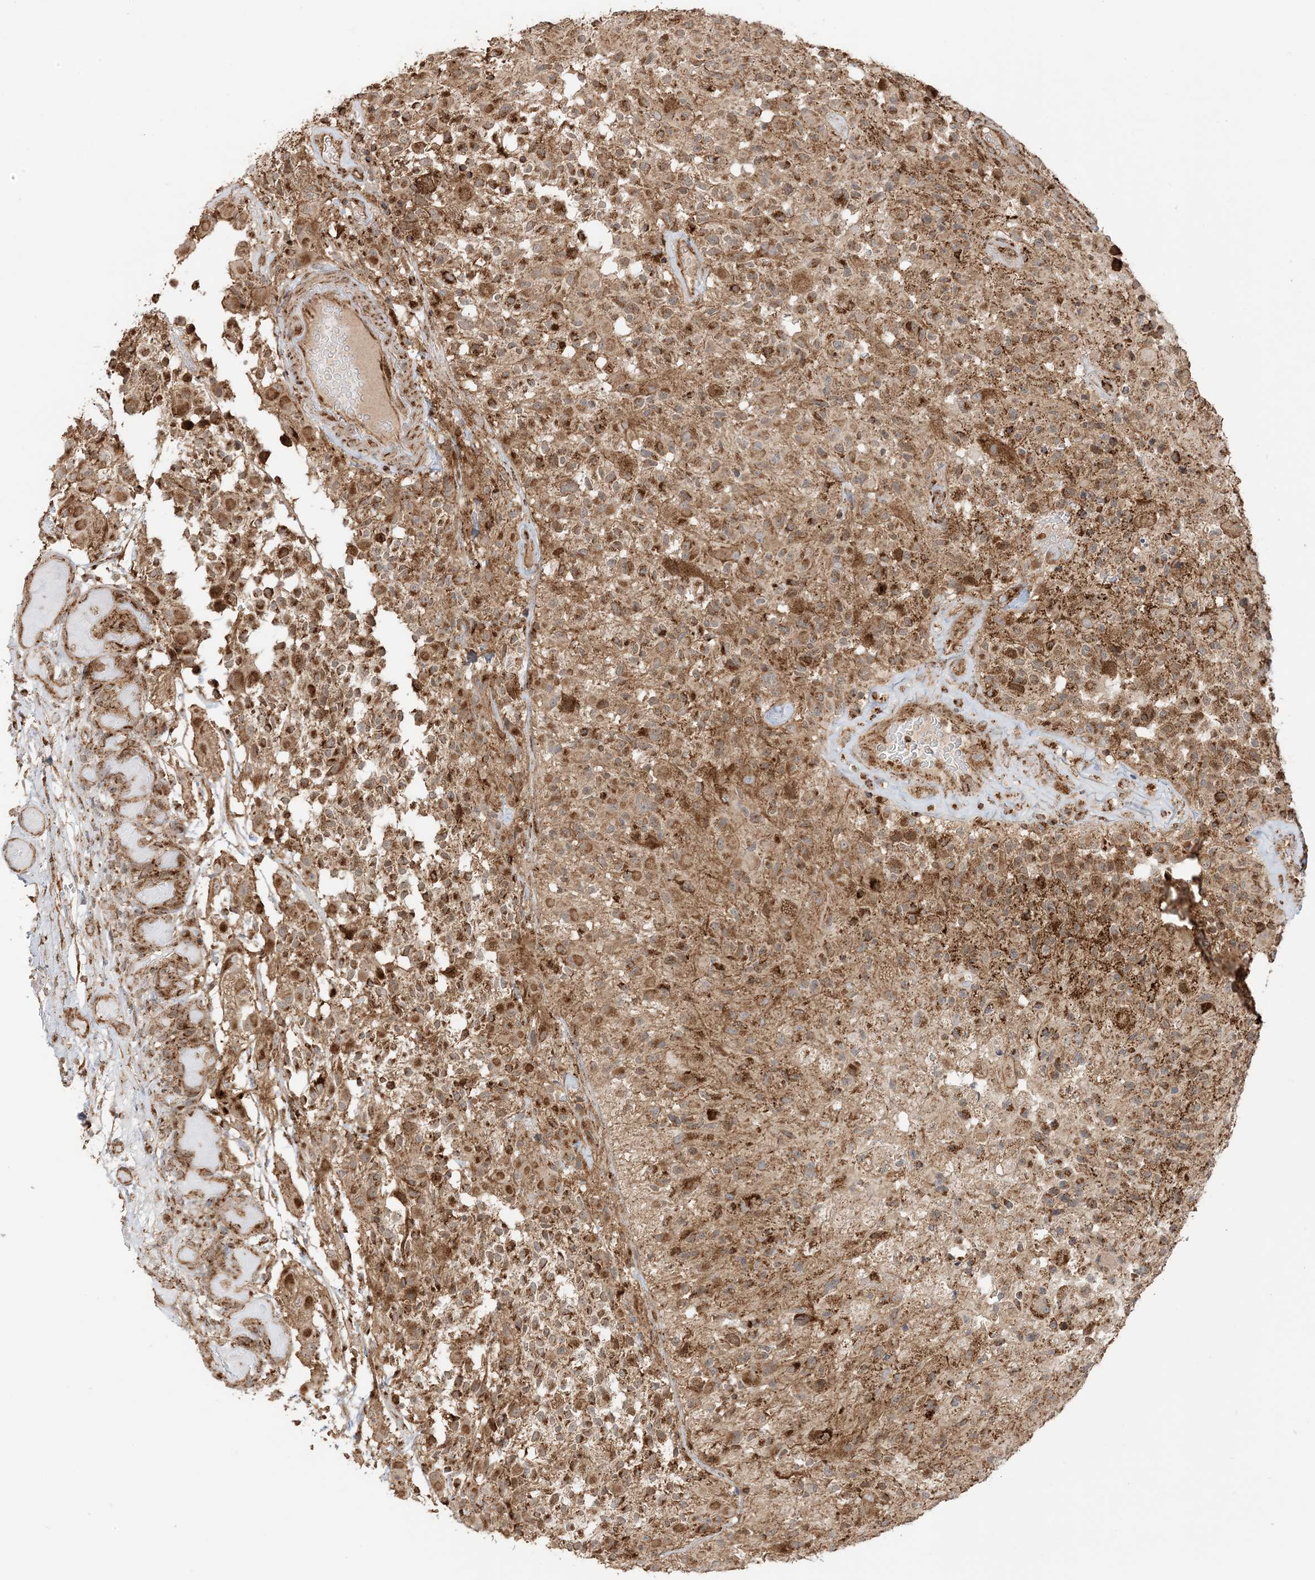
{"staining": {"intensity": "strong", "quantity": ">75%", "location": "cytoplasmic/membranous"}, "tissue": "glioma", "cell_type": "Tumor cells", "image_type": "cancer", "snomed": [{"axis": "morphology", "description": "Glioma, malignant, High grade"}, {"axis": "morphology", "description": "Glioblastoma, NOS"}, {"axis": "topography", "description": "Brain"}], "caption": "A micrograph of glioblastoma stained for a protein reveals strong cytoplasmic/membranous brown staining in tumor cells.", "gene": "N4BP3", "patient": {"sex": "male", "age": 60}}